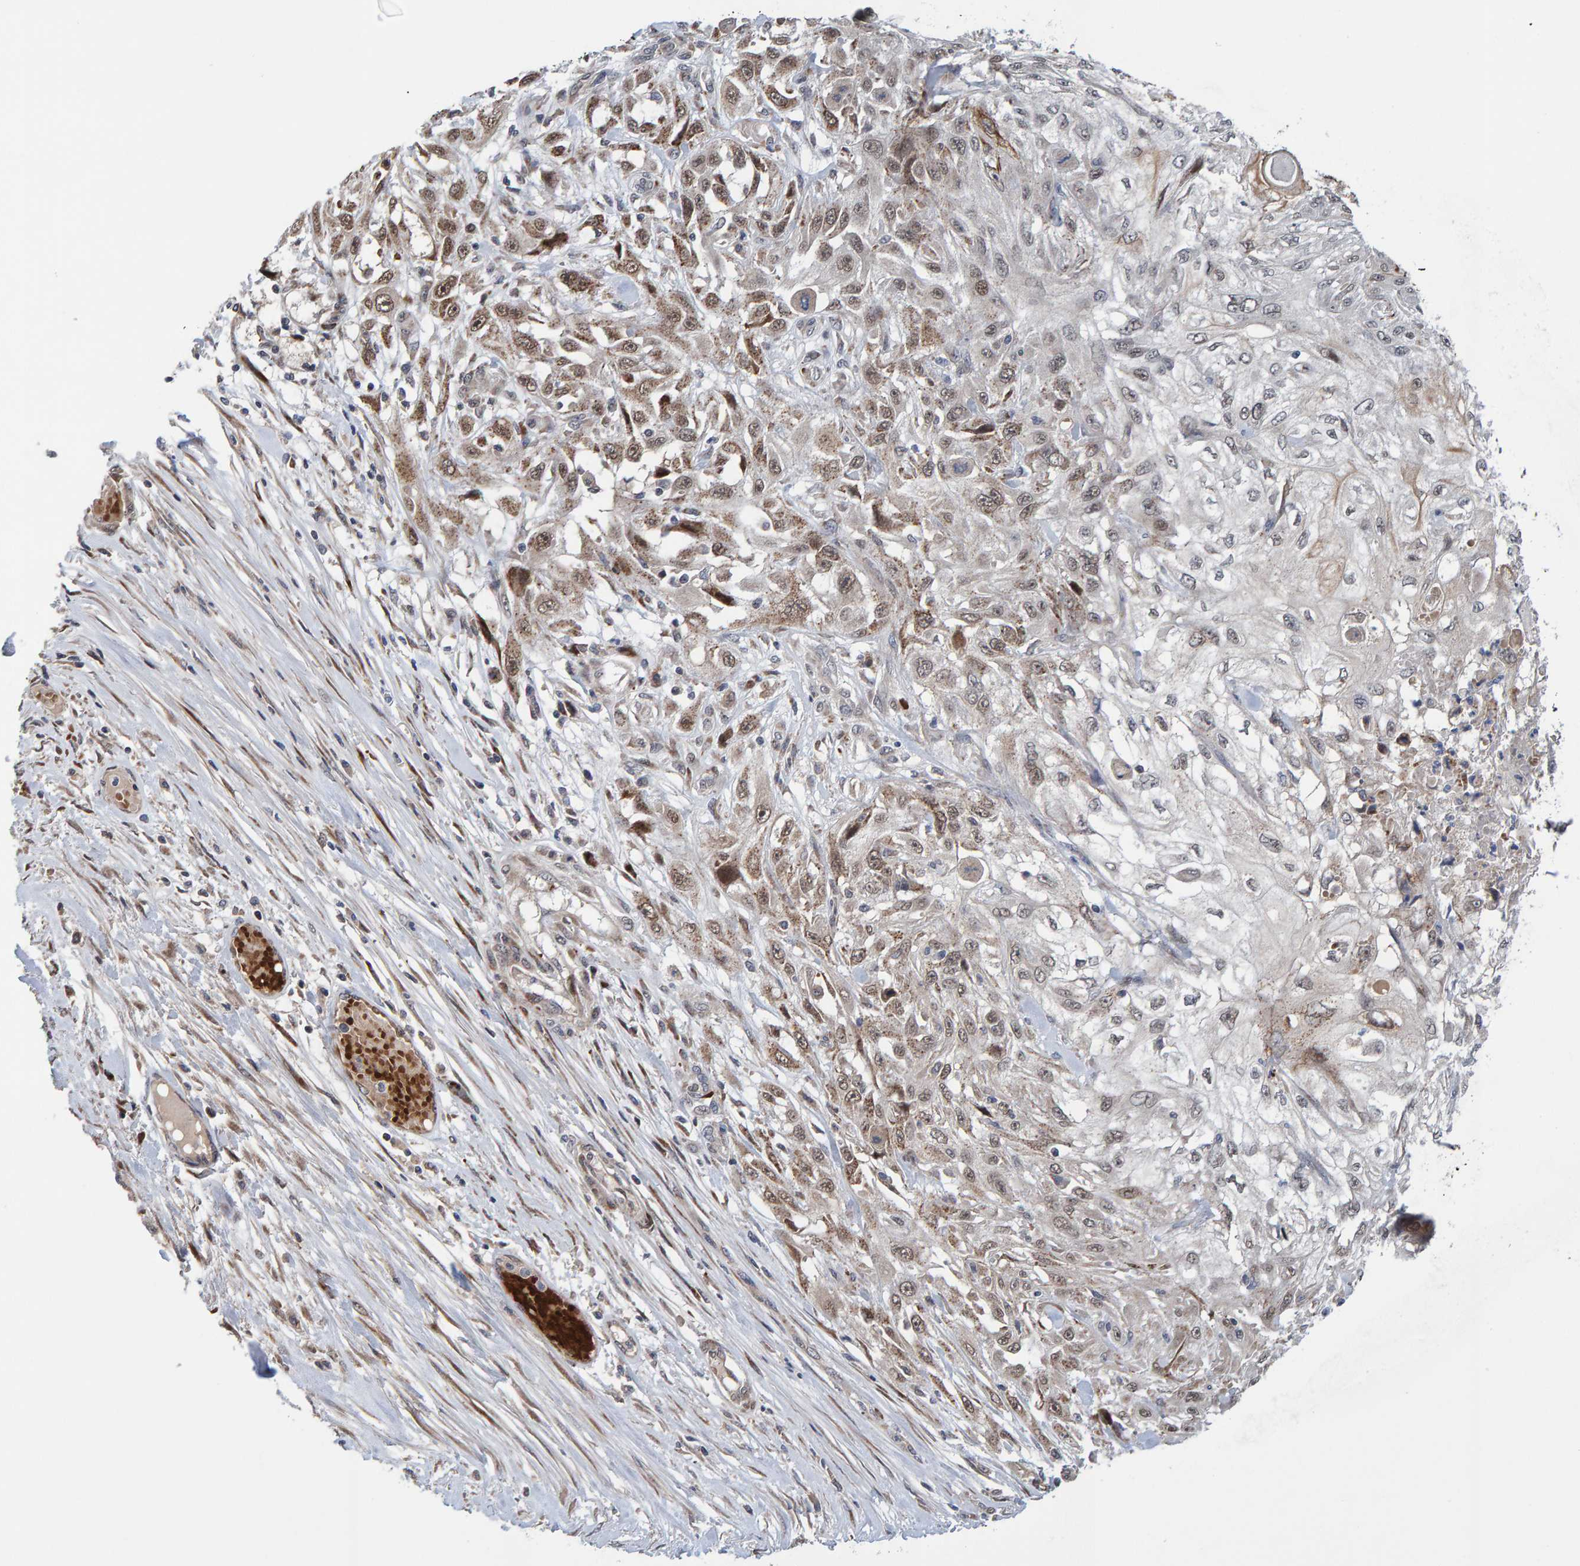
{"staining": {"intensity": "moderate", "quantity": "25%-75%", "location": "cytoplasmic/membranous,nuclear"}, "tissue": "skin cancer", "cell_type": "Tumor cells", "image_type": "cancer", "snomed": [{"axis": "morphology", "description": "Squamous cell carcinoma, NOS"}, {"axis": "morphology", "description": "Squamous cell carcinoma, metastatic, NOS"}, {"axis": "topography", "description": "Skin"}, {"axis": "topography", "description": "Lymph node"}], "caption": "DAB immunohistochemical staining of human skin cancer exhibits moderate cytoplasmic/membranous and nuclear protein positivity in about 25%-75% of tumor cells.", "gene": "MFSD6L", "patient": {"sex": "male", "age": 75}}